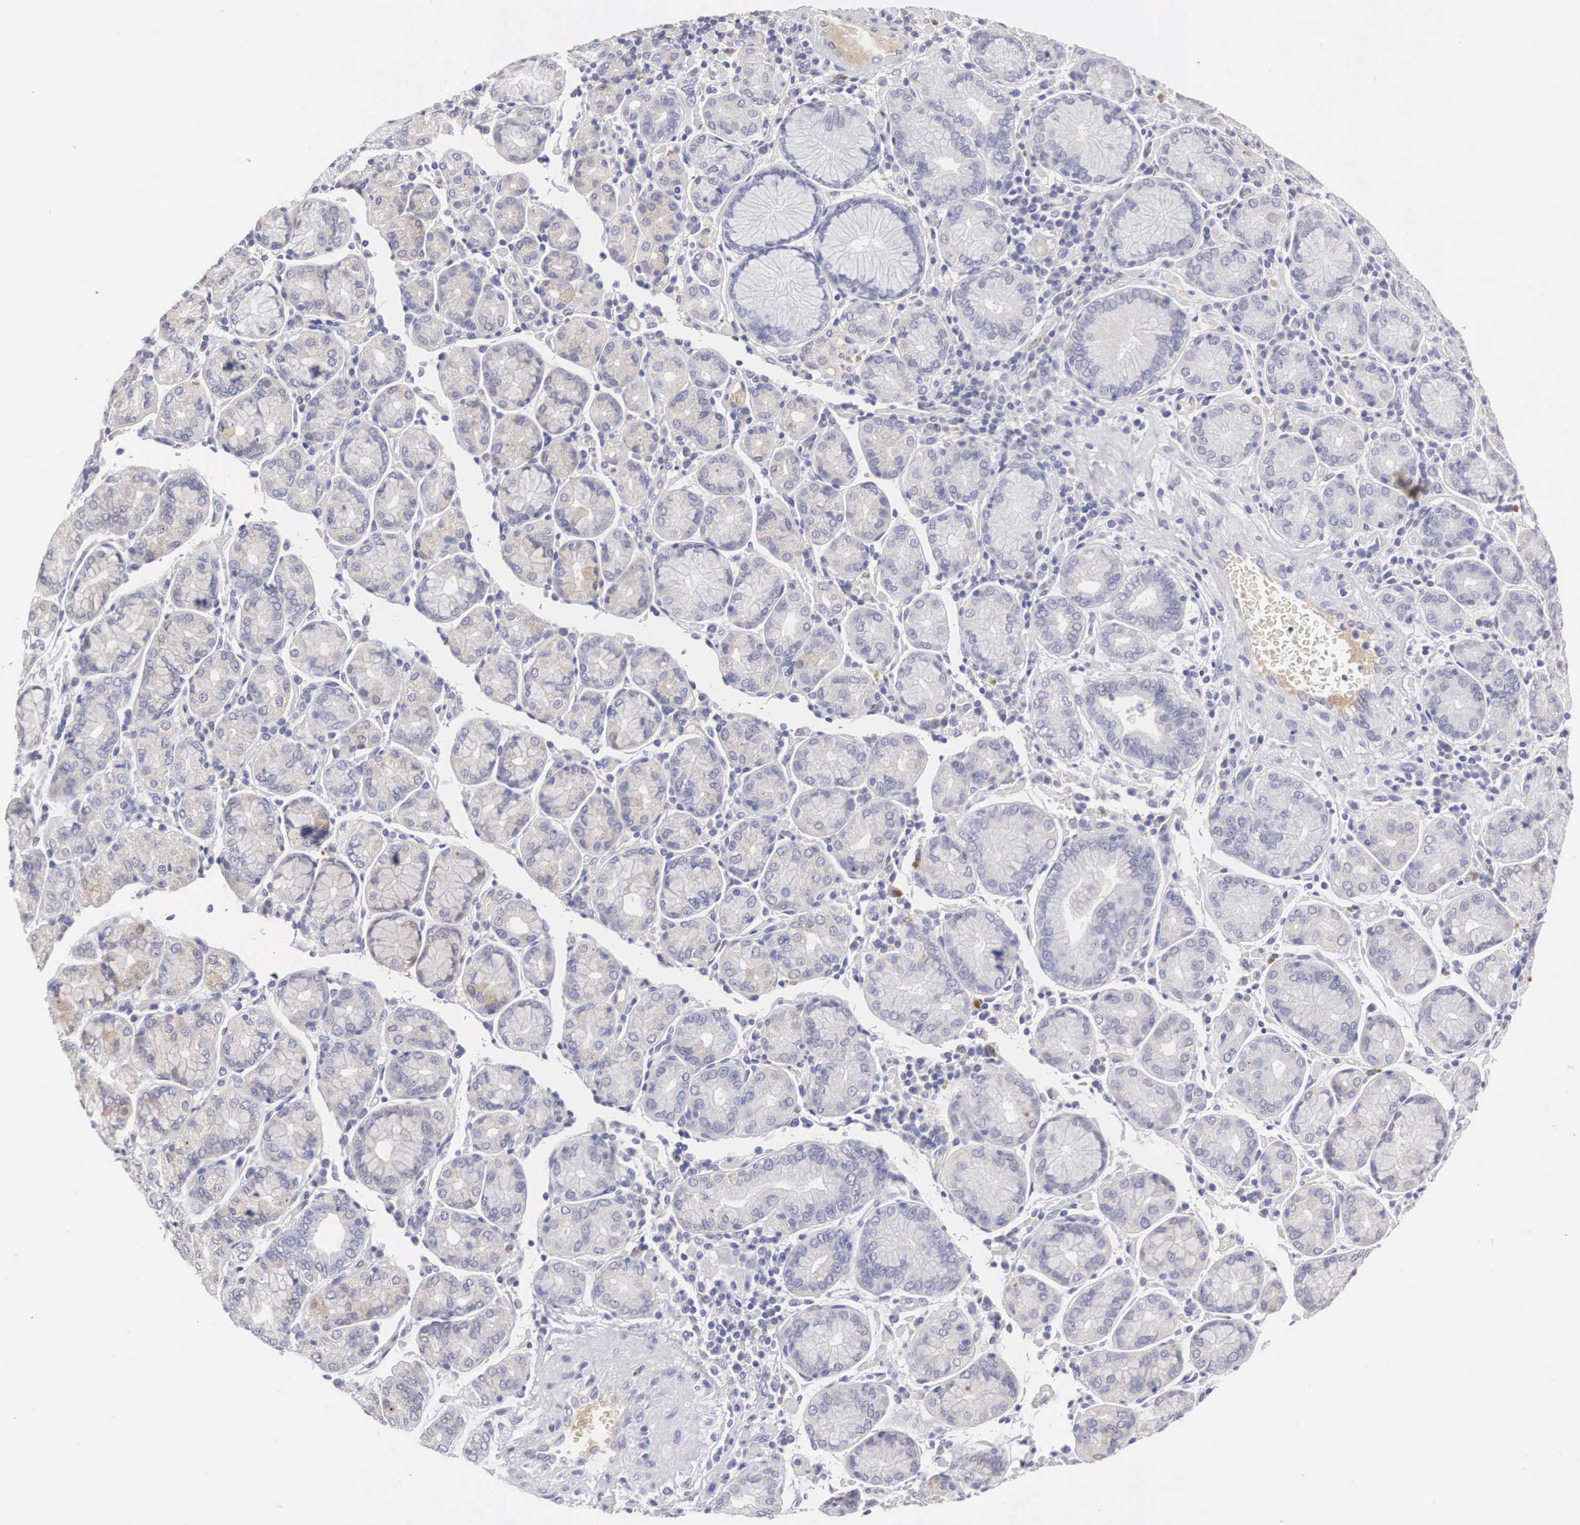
{"staining": {"intensity": "negative", "quantity": "none", "location": "none"}, "tissue": "stomach cancer", "cell_type": "Tumor cells", "image_type": "cancer", "snomed": [{"axis": "morphology", "description": "Adenocarcinoma, NOS"}, {"axis": "topography", "description": "Stomach, upper"}], "caption": "There is no significant positivity in tumor cells of stomach cancer.", "gene": "ABHD4", "patient": {"sex": "female", "age": 50}}